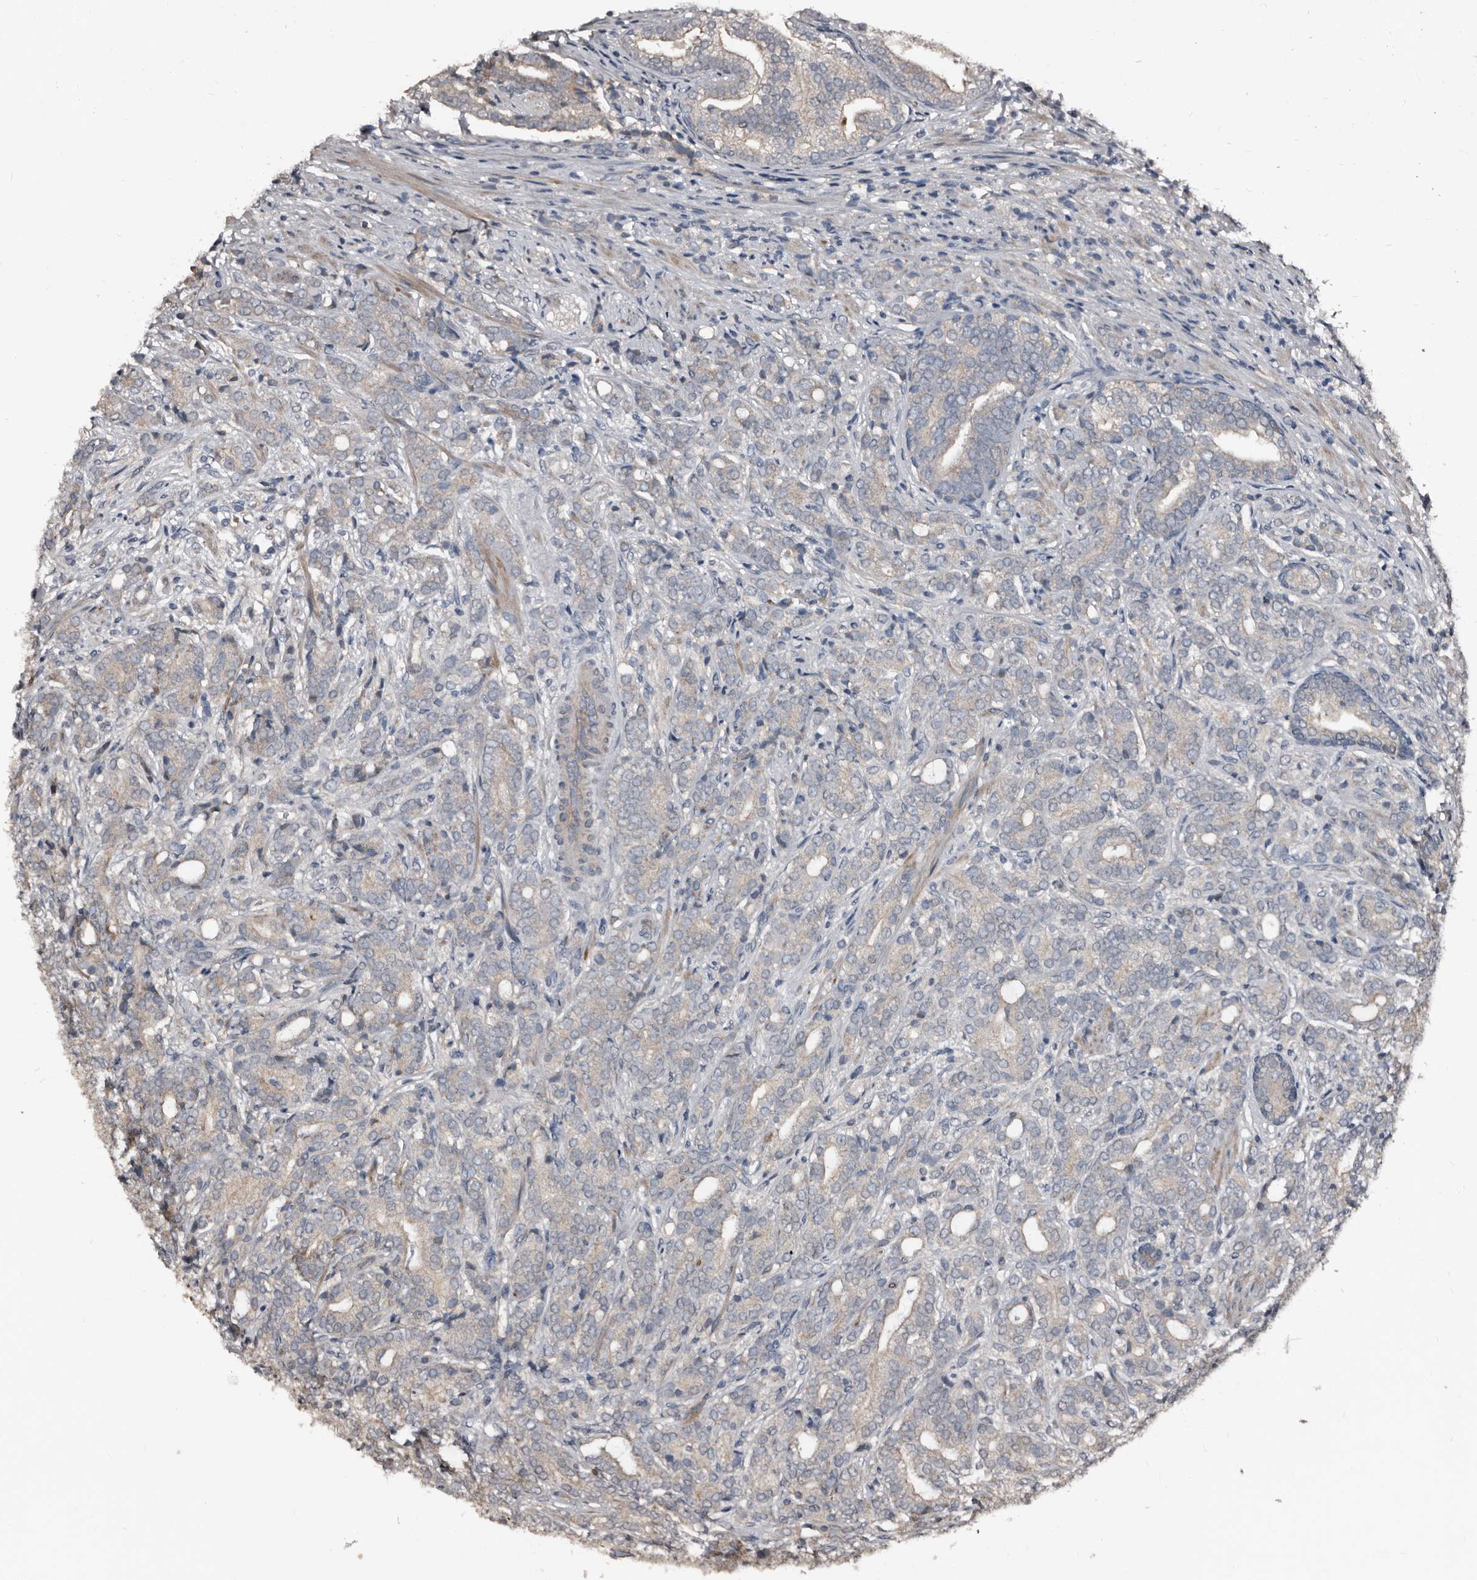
{"staining": {"intensity": "negative", "quantity": "none", "location": "none"}, "tissue": "prostate cancer", "cell_type": "Tumor cells", "image_type": "cancer", "snomed": [{"axis": "morphology", "description": "Adenocarcinoma, High grade"}, {"axis": "topography", "description": "Prostate"}], "caption": "The photomicrograph displays no significant positivity in tumor cells of prostate high-grade adenocarcinoma.", "gene": "DHPS", "patient": {"sex": "male", "age": 57}}